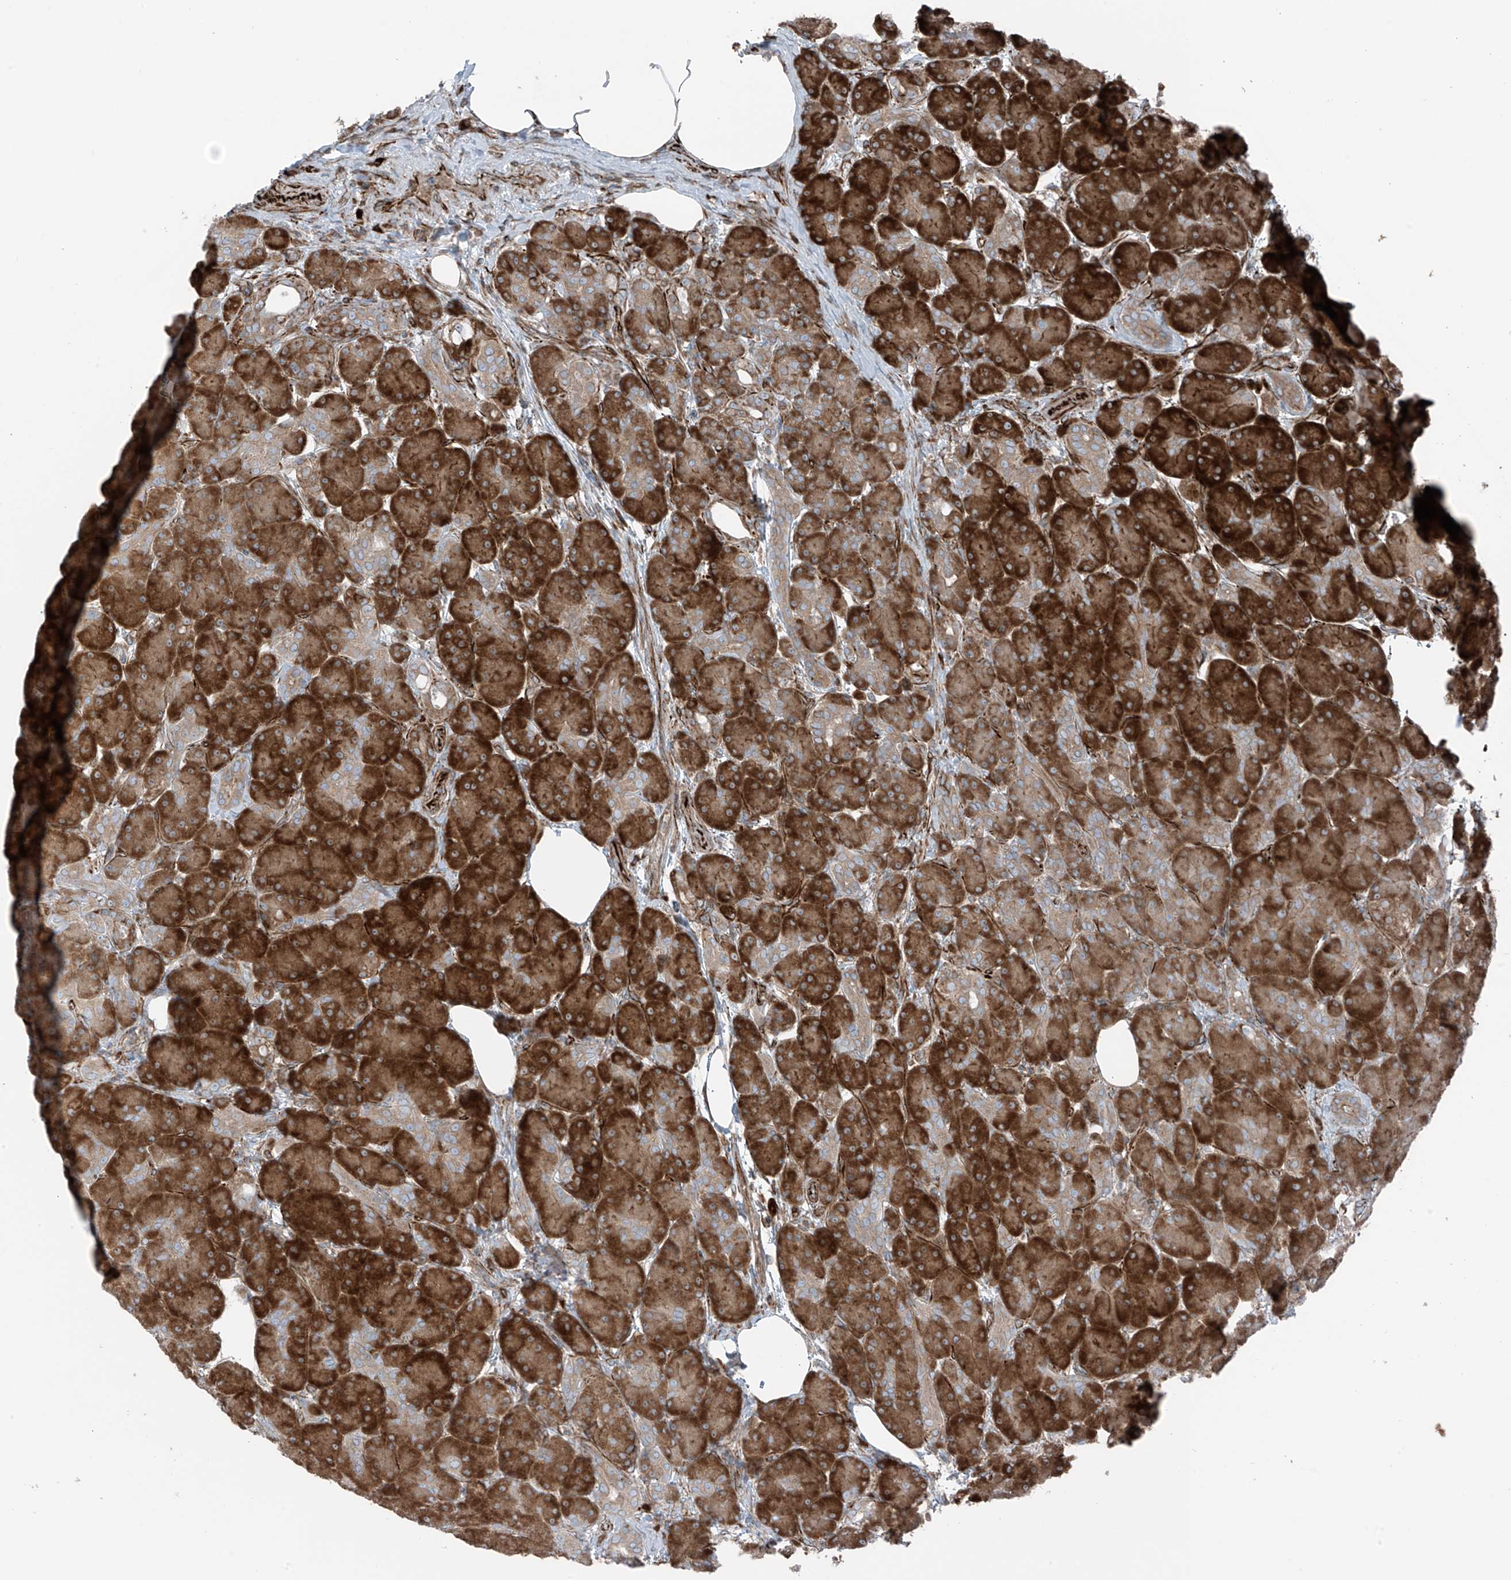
{"staining": {"intensity": "strong", "quantity": ">75%", "location": "cytoplasmic/membranous"}, "tissue": "pancreas", "cell_type": "Exocrine glandular cells", "image_type": "normal", "snomed": [{"axis": "morphology", "description": "Normal tissue, NOS"}, {"axis": "topography", "description": "Pancreas"}], "caption": "Benign pancreas demonstrates strong cytoplasmic/membranous expression in about >75% of exocrine glandular cells.", "gene": "ERLEC1", "patient": {"sex": "male", "age": 63}}